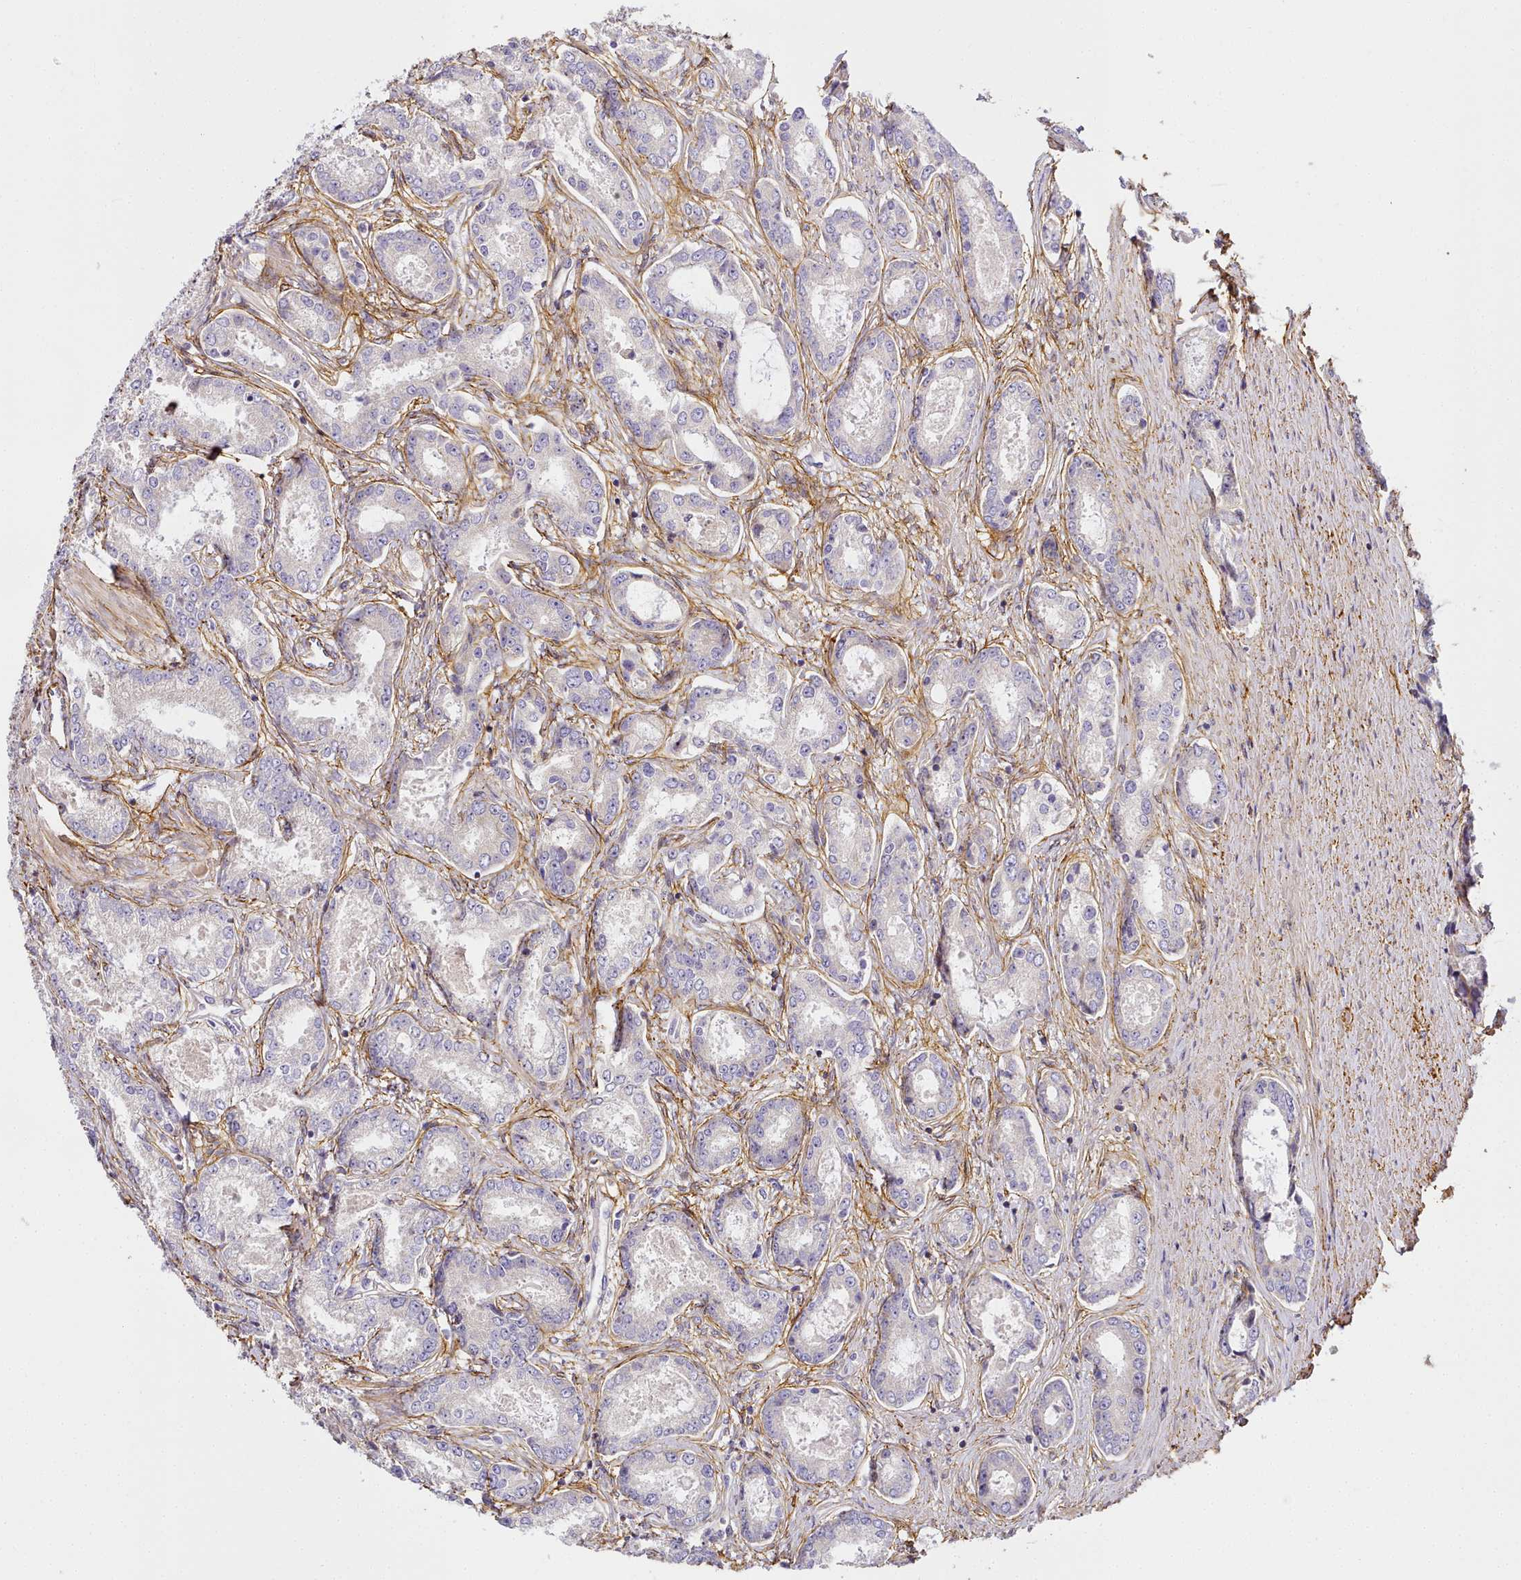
{"staining": {"intensity": "negative", "quantity": "none", "location": "none"}, "tissue": "prostate cancer", "cell_type": "Tumor cells", "image_type": "cancer", "snomed": [{"axis": "morphology", "description": "Adenocarcinoma, Low grade"}, {"axis": "topography", "description": "Prostate"}], "caption": "Immunohistochemistry histopathology image of human prostate cancer stained for a protein (brown), which reveals no positivity in tumor cells.", "gene": "NBPF1", "patient": {"sex": "male", "age": 68}}